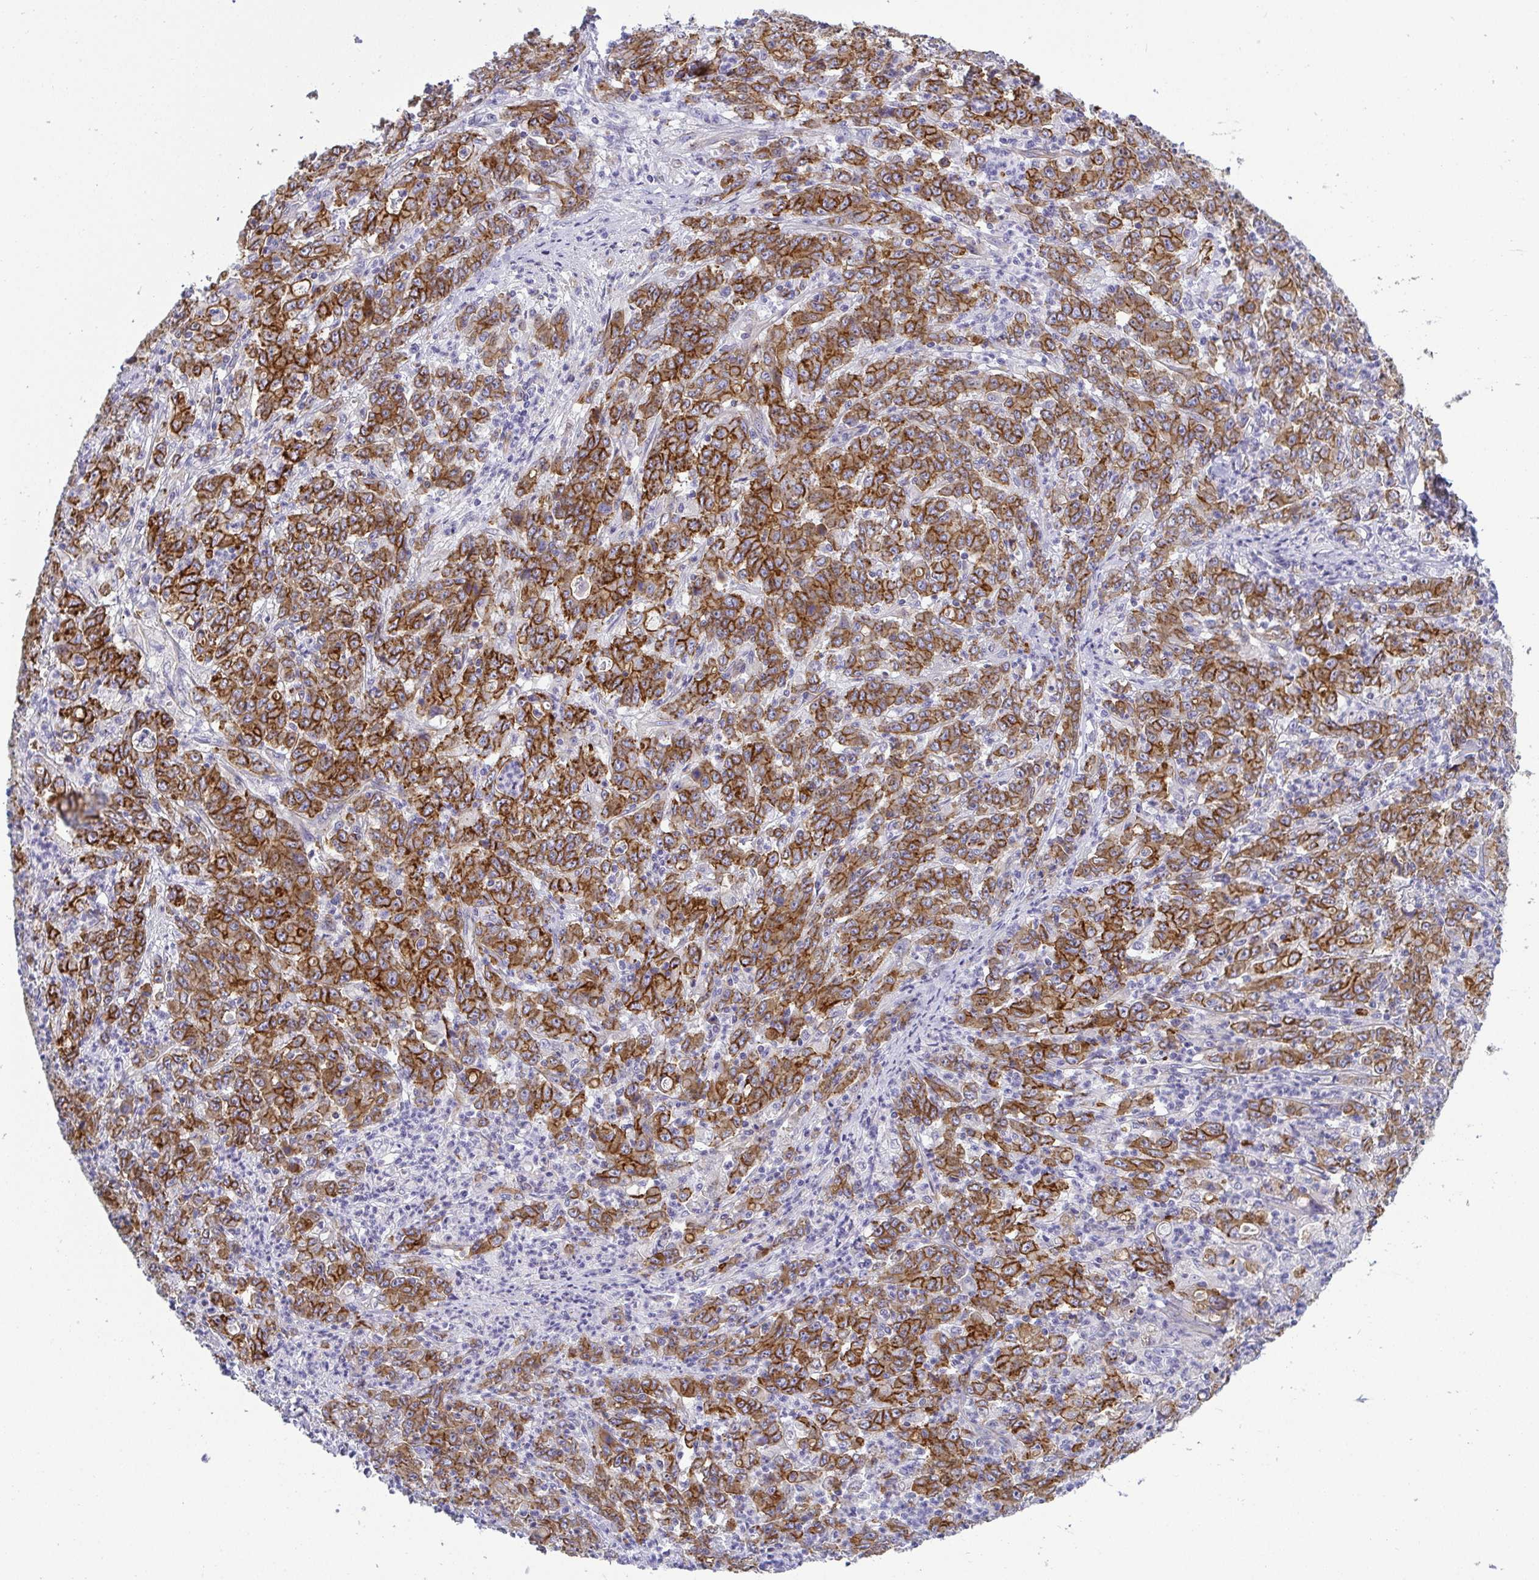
{"staining": {"intensity": "strong", "quantity": ">75%", "location": "cytoplasmic/membranous"}, "tissue": "stomach cancer", "cell_type": "Tumor cells", "image_type": "cancer", "snomed": [{"axis": "morphology", "description": "Adenocarcinoma, NOS"}, {"axis": "topography", "description": "Stomach, lower"}], "caption": "Immunohistochemical staining of stomach adenocarcinoma displays high levels of strong cytoplasmic/membranous protein staining in approximately >75% of tumor cells.", "gene": "LIMA1", "patient": {"sex": "female", "age": 71}}